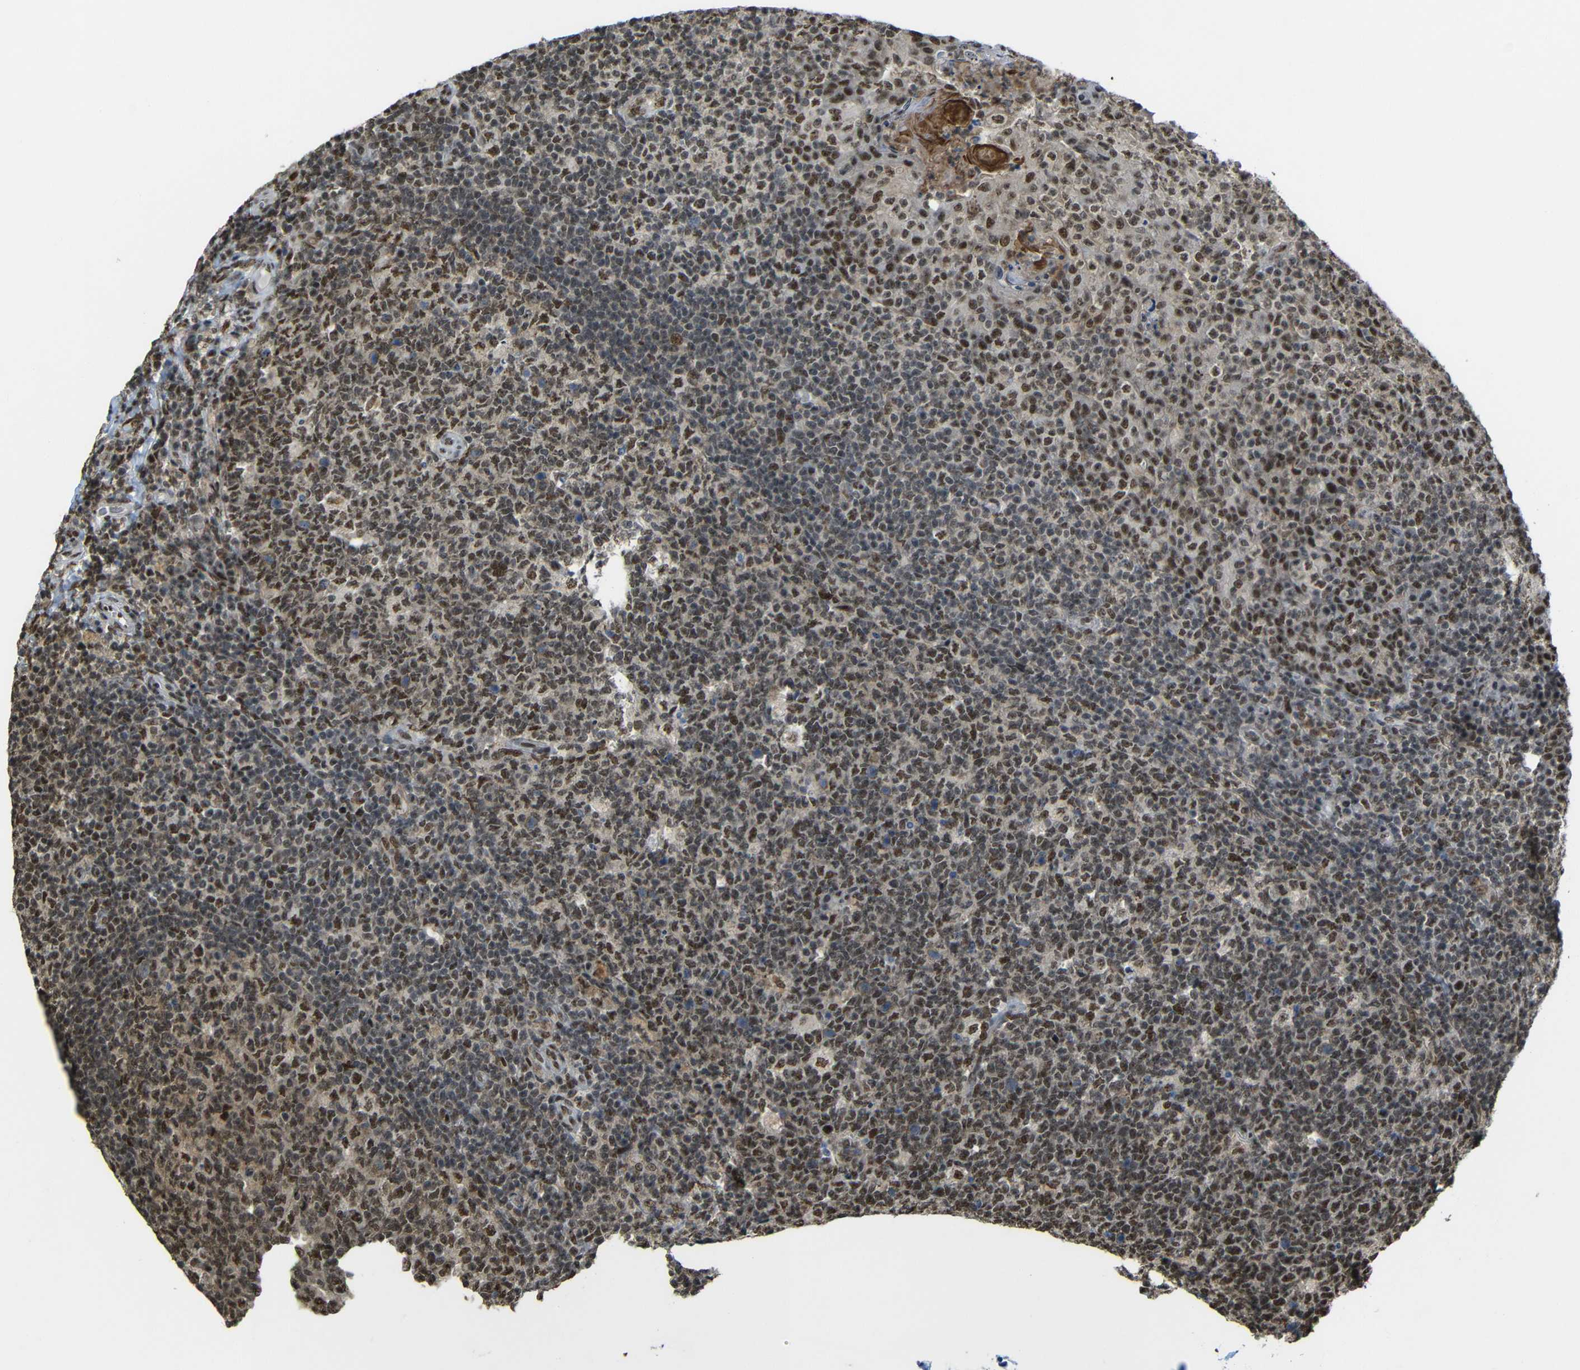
{"staining": {"intensity": "strong", "quantity": ">75%", "location": "nuclear"}, "tissue": "tonsil", "cell_type": "Germinal center cells", "image_type": "normal", "snomed": [{"axis": "morphology", "description": "Normal tissue, NOS"}, {"axis": "topography", "description": "Tonsil"}], "caption": "This is an image of immunohistochemistry (IHC) staining of unremarkable tonsil, which shows strong expression in the nuclear of germinal center cells.", "gene": "TCF7L2", "patient": {"sex": "male", "age": 17}}